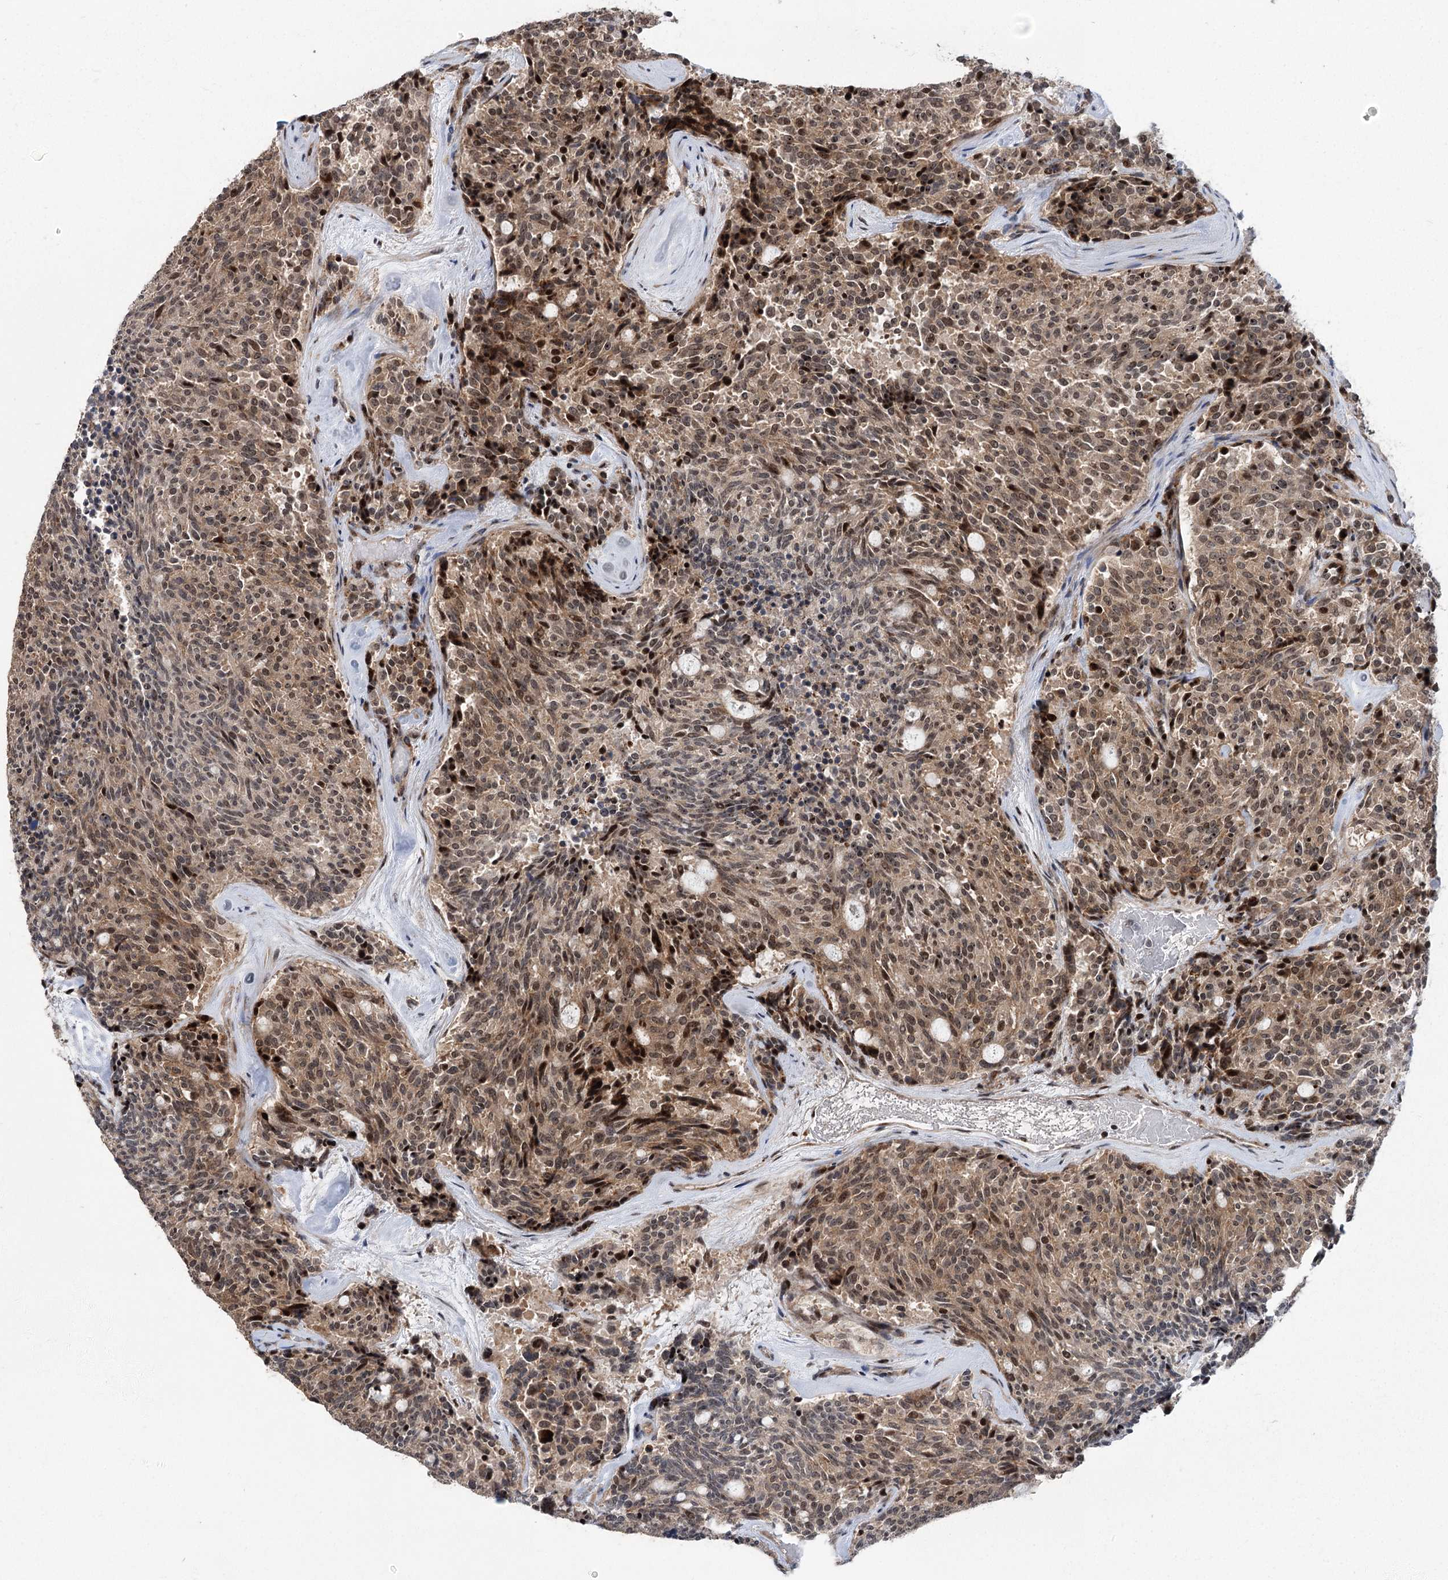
{"staining": {"intensity": "moderate", "quantity": ">75%", "location": "cytoplasmic/membranous,nuclear"}, "tissue": "carcinoid", "cell_type": "Tumor cells", "image_type": "cancer", "snomed": [{"axis": "morphology", "description": "Carcinoid, malignant, NOS"}, {"axis": "topography", "description": "Pancreas"}], "caption": "Immunohistochemistry (IHC) (DAB (3,3'-diaminobenzidine)) staining of human malignant carcinoid displays moderate cytoplasmic/membranous and nuclear protein expression in about >75% of tumor cells. The staining was performed using DAB to visualize the protein expression in brown, while the nuclei were stained in blue with hematoxylin (Magnification: 20x).", "gene": "PARM1", "patient": {"sex": "female", "age": 54}}